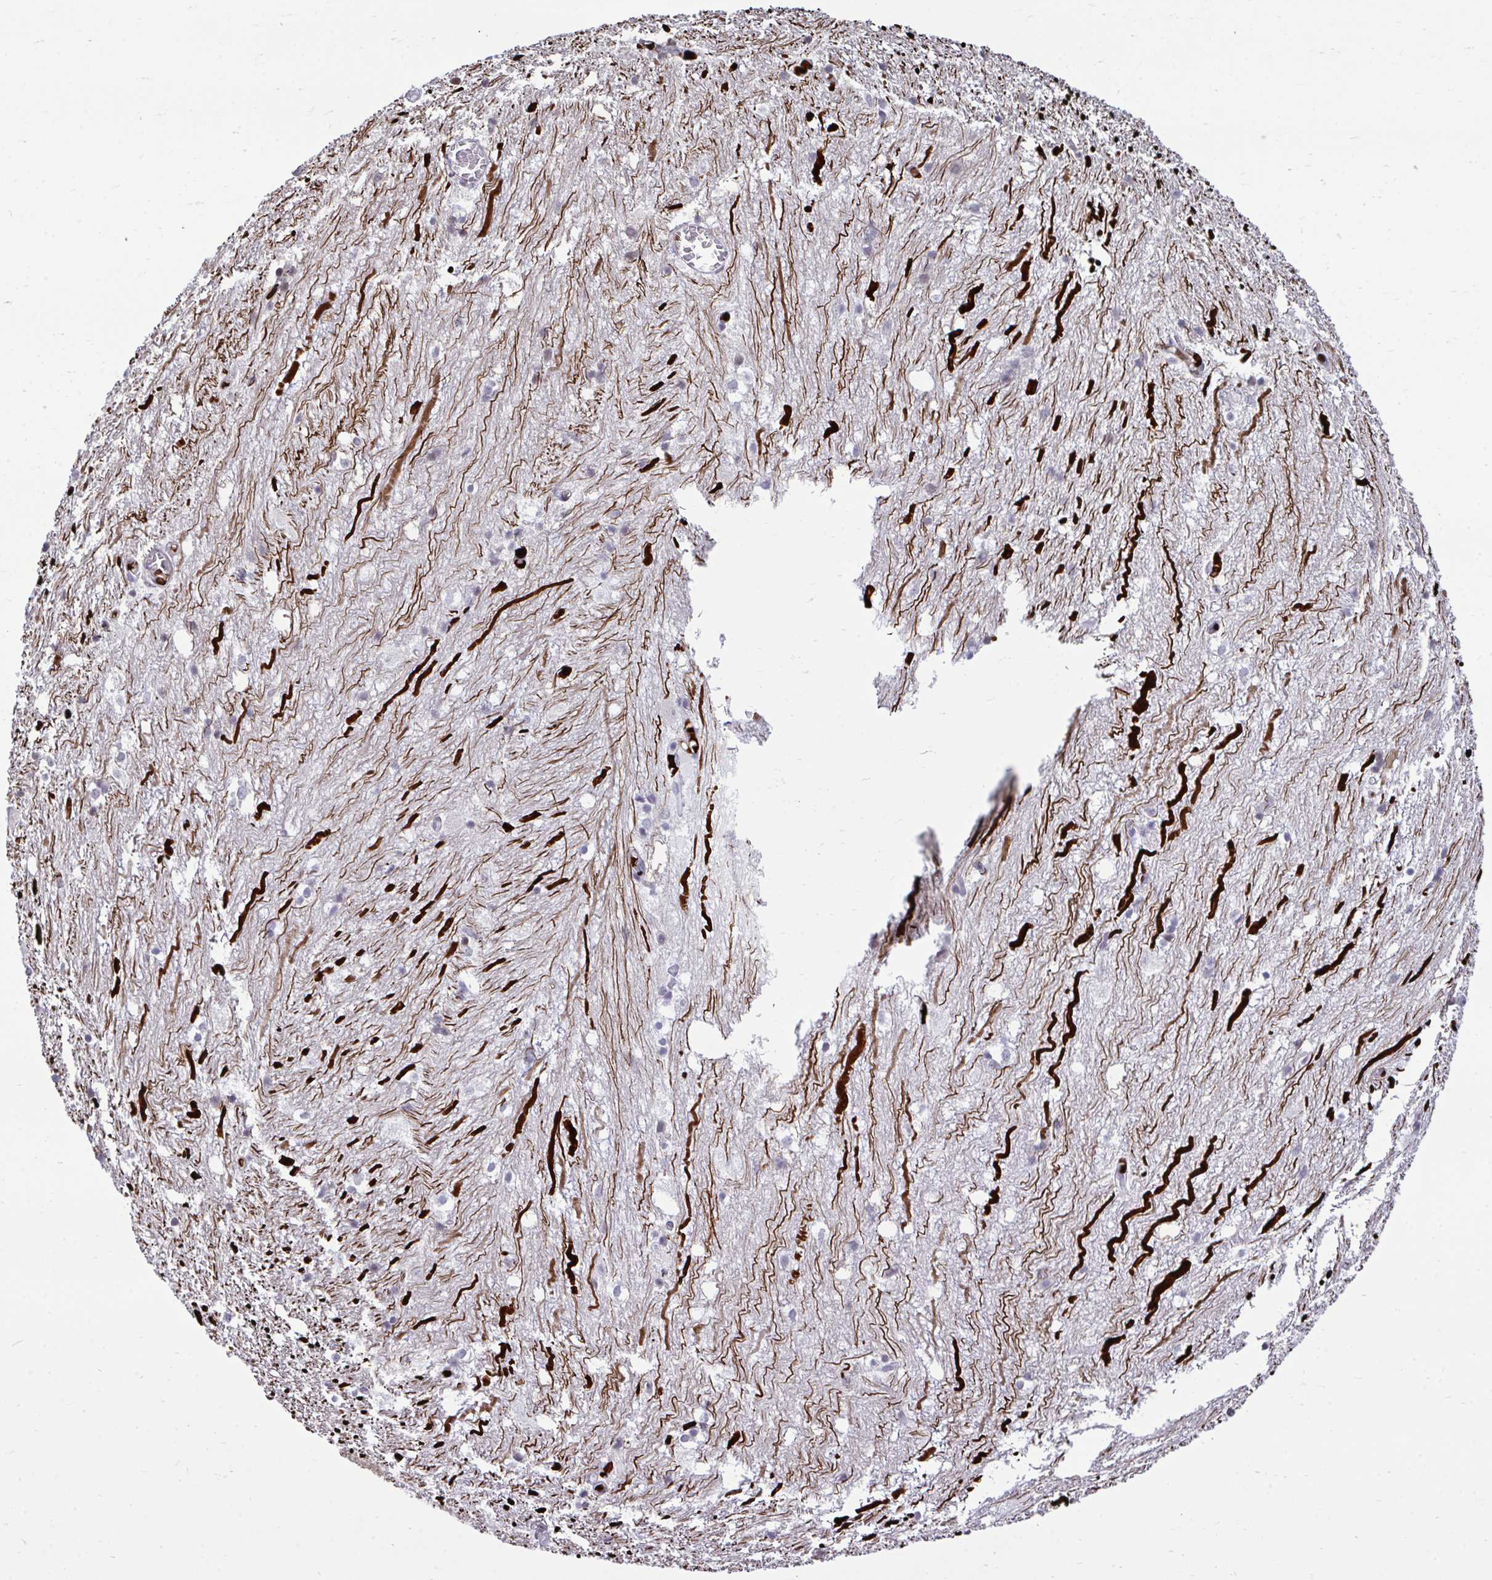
{"staining": {"intensity": "negative", "quantity": "none", "location": "none"}, "tissue": "hippocampus", "cell_type": "Glial cells", "image_type": "normal", "snomed": [{"axis": "morphology", "description": "Normal tissue, NOS"}, {"axis": "topography", "description": "Hippocampus"}], "caption": "DAB immunohistochemical staining of normal human hippocampus reveals no significant expression in glial cells. Brightfield microscopy of immunohistochemistry stained with DAB (3,3'-diaminobenzidine) (brown) and hematoxylin (blue), captured at high magnification.", "gene": "PIGK", "patient": {"sex": "female", "age": 52}}